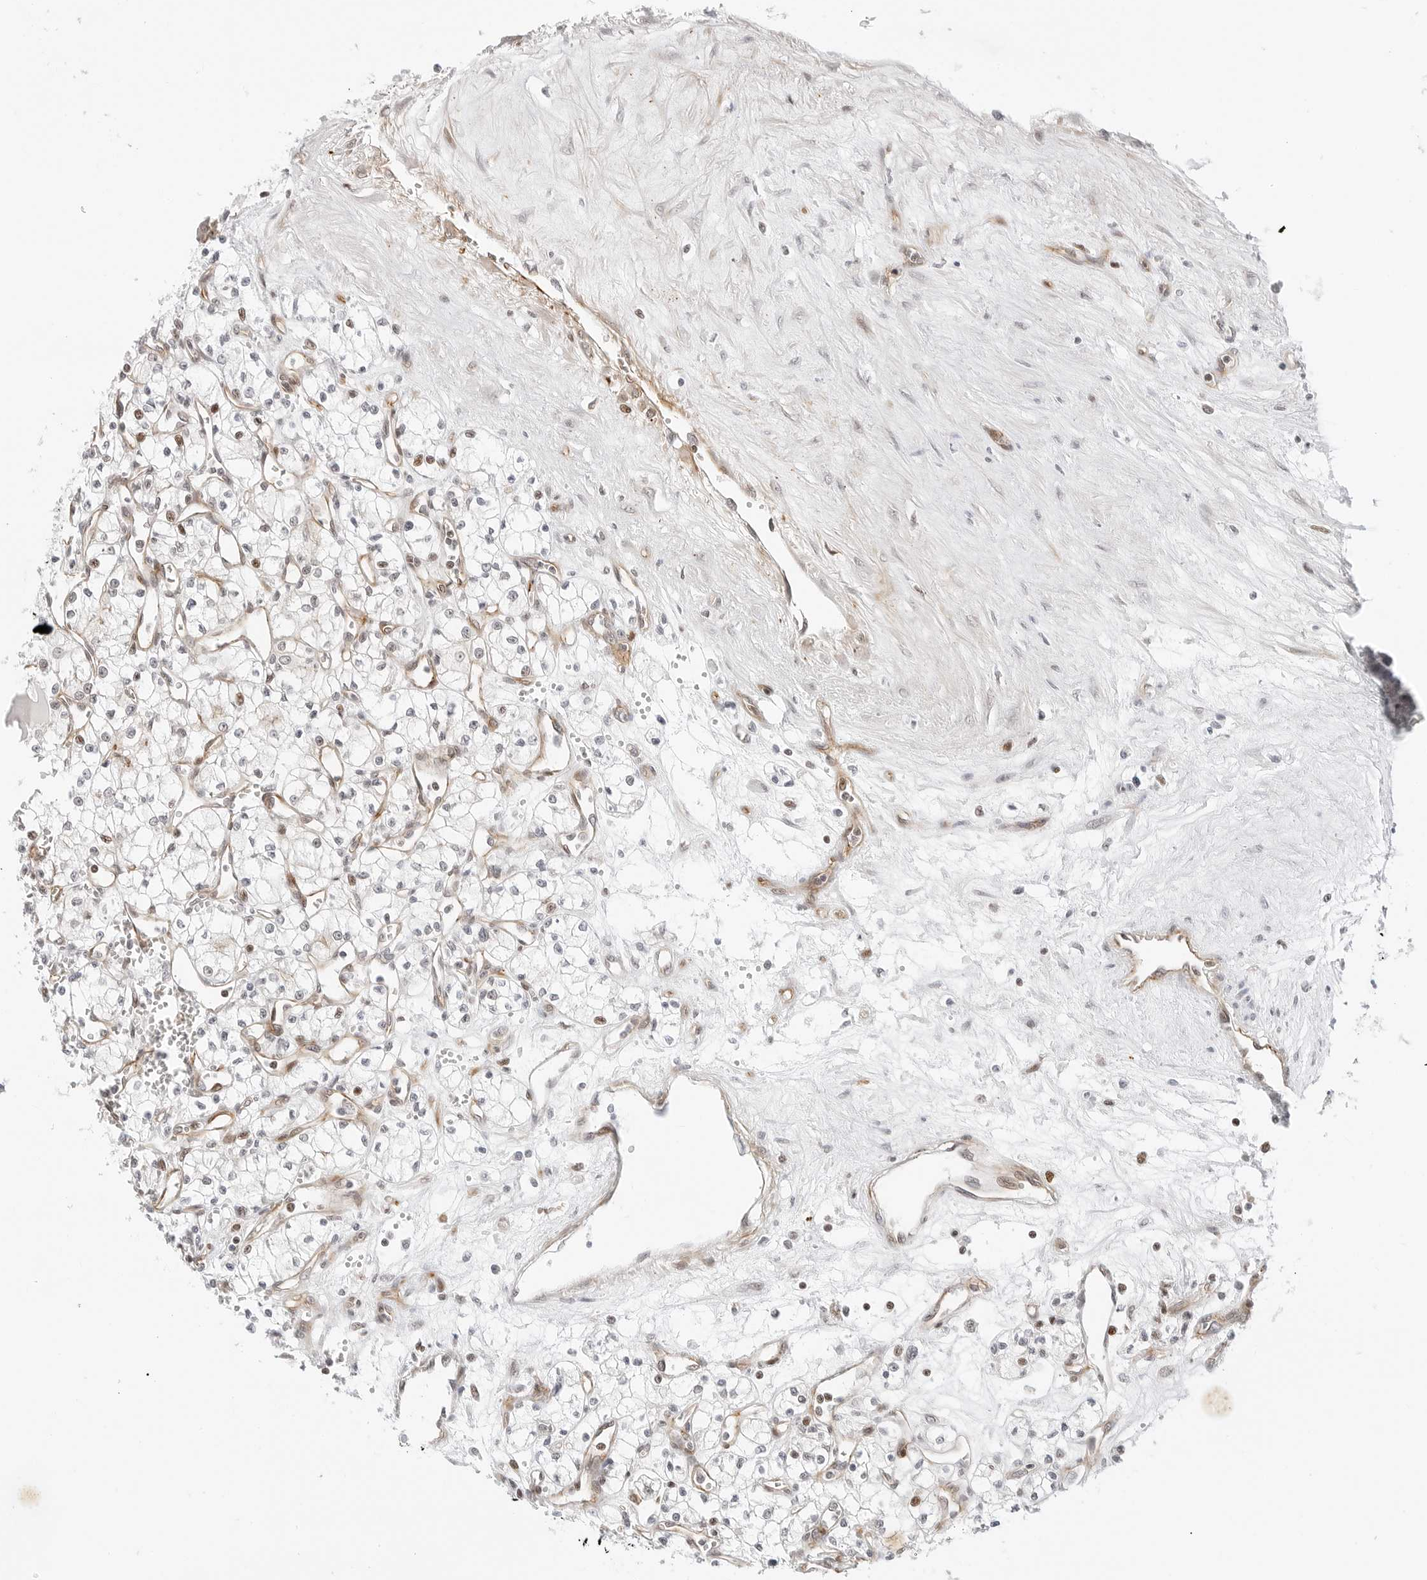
{"staining": {"intensity": "negative", "quantity": "none", "location": "none"}, "tissue": "renal cancer", "cell_type": "Tumor cells", "image_type": "cancer", "snomed": [{"axis": "morphology", "description": "Adenocarcinoma, NOS"}, {"axis": "topography", "description": "Kidney"}], "caption": "Tumor cells show no significant expression in renal adenocarcinoma.", "gene": "ZNF613", "patient": {"sex": "male", "age": 59}}